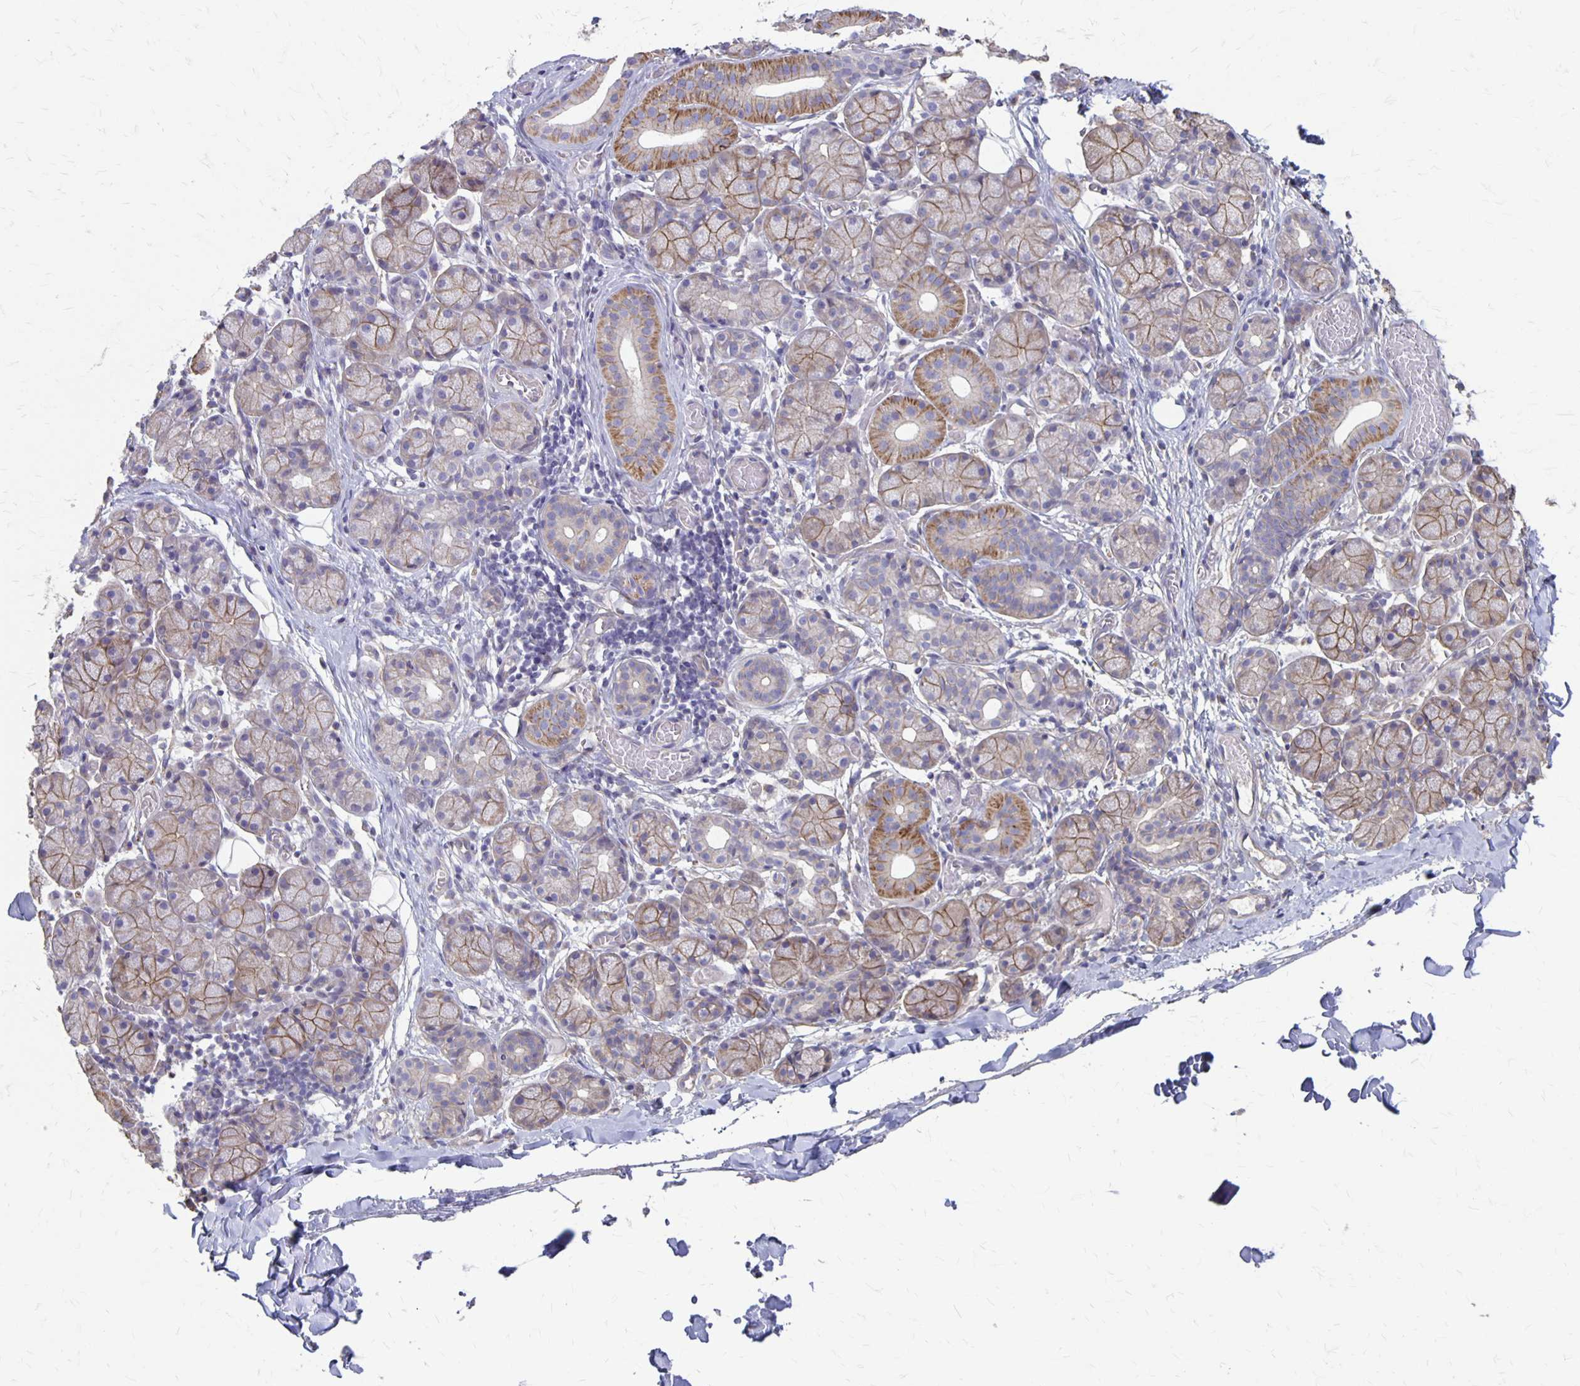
{"staining": {"intensity": "moderate", "quantity": ">75%", "location": "cytoplasmic/membranous"}, "tissue": "salivary gland", "cell_type": "Glandular cells", "image_type": "normal", "snomed": [{"axis": "morphology", "description": "Normal tissue, NOS"}, {"axis": "topography", "description": "Salivary gland"}], "caption": "About >75% of glandular cells in normal human salivary gland demonstrate moderate cytoplasmic/membranous protein positivity as visualized by brown immunohistochemical staining.", "gene": "PPP1R3E", "patient": {"sex": "female", "age": 24}}